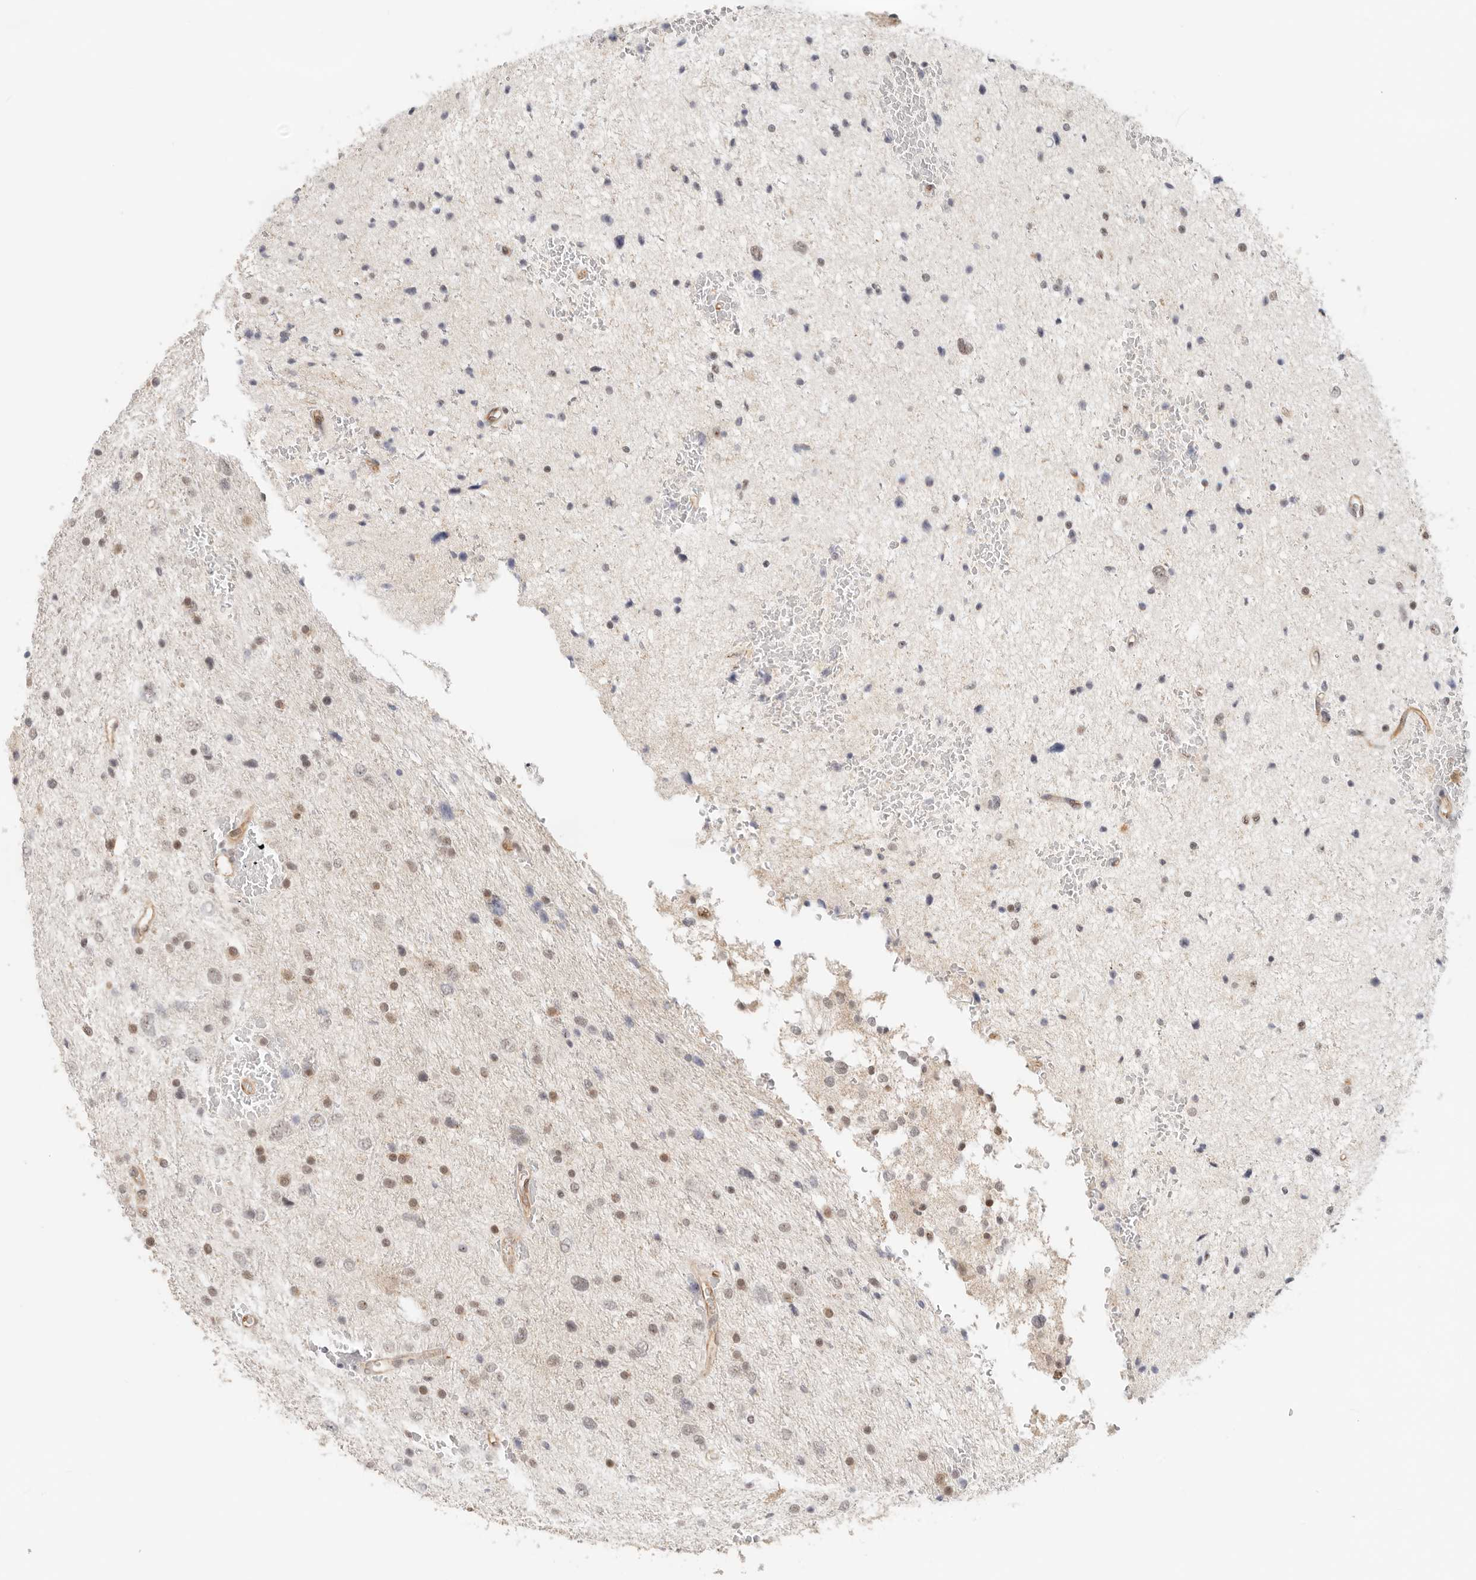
{"staining": {"intensity": "moderate", "quantity": "25%-75%", "location": "nuclear"}, "tissue": "glioma", "cell_type": "Tumor cells", "image_type": "cancer", "snomed": [{"axis": "morphology", "description": "Glioma, malignant, Low grade"}, {"axis": "topography", "description": "Cerebral cortex"}], "caption": "DAB (3,3'-diaminobenzidine) immunohistochemical staining of human glioma reveals moderate nuclear protein staining in about 25%-75% of tumor cells. (Brightfield microscopy of DAB IHC at high magnification).", "gene": "HEXD", "patient": {"sex": "female", "age": 39}}